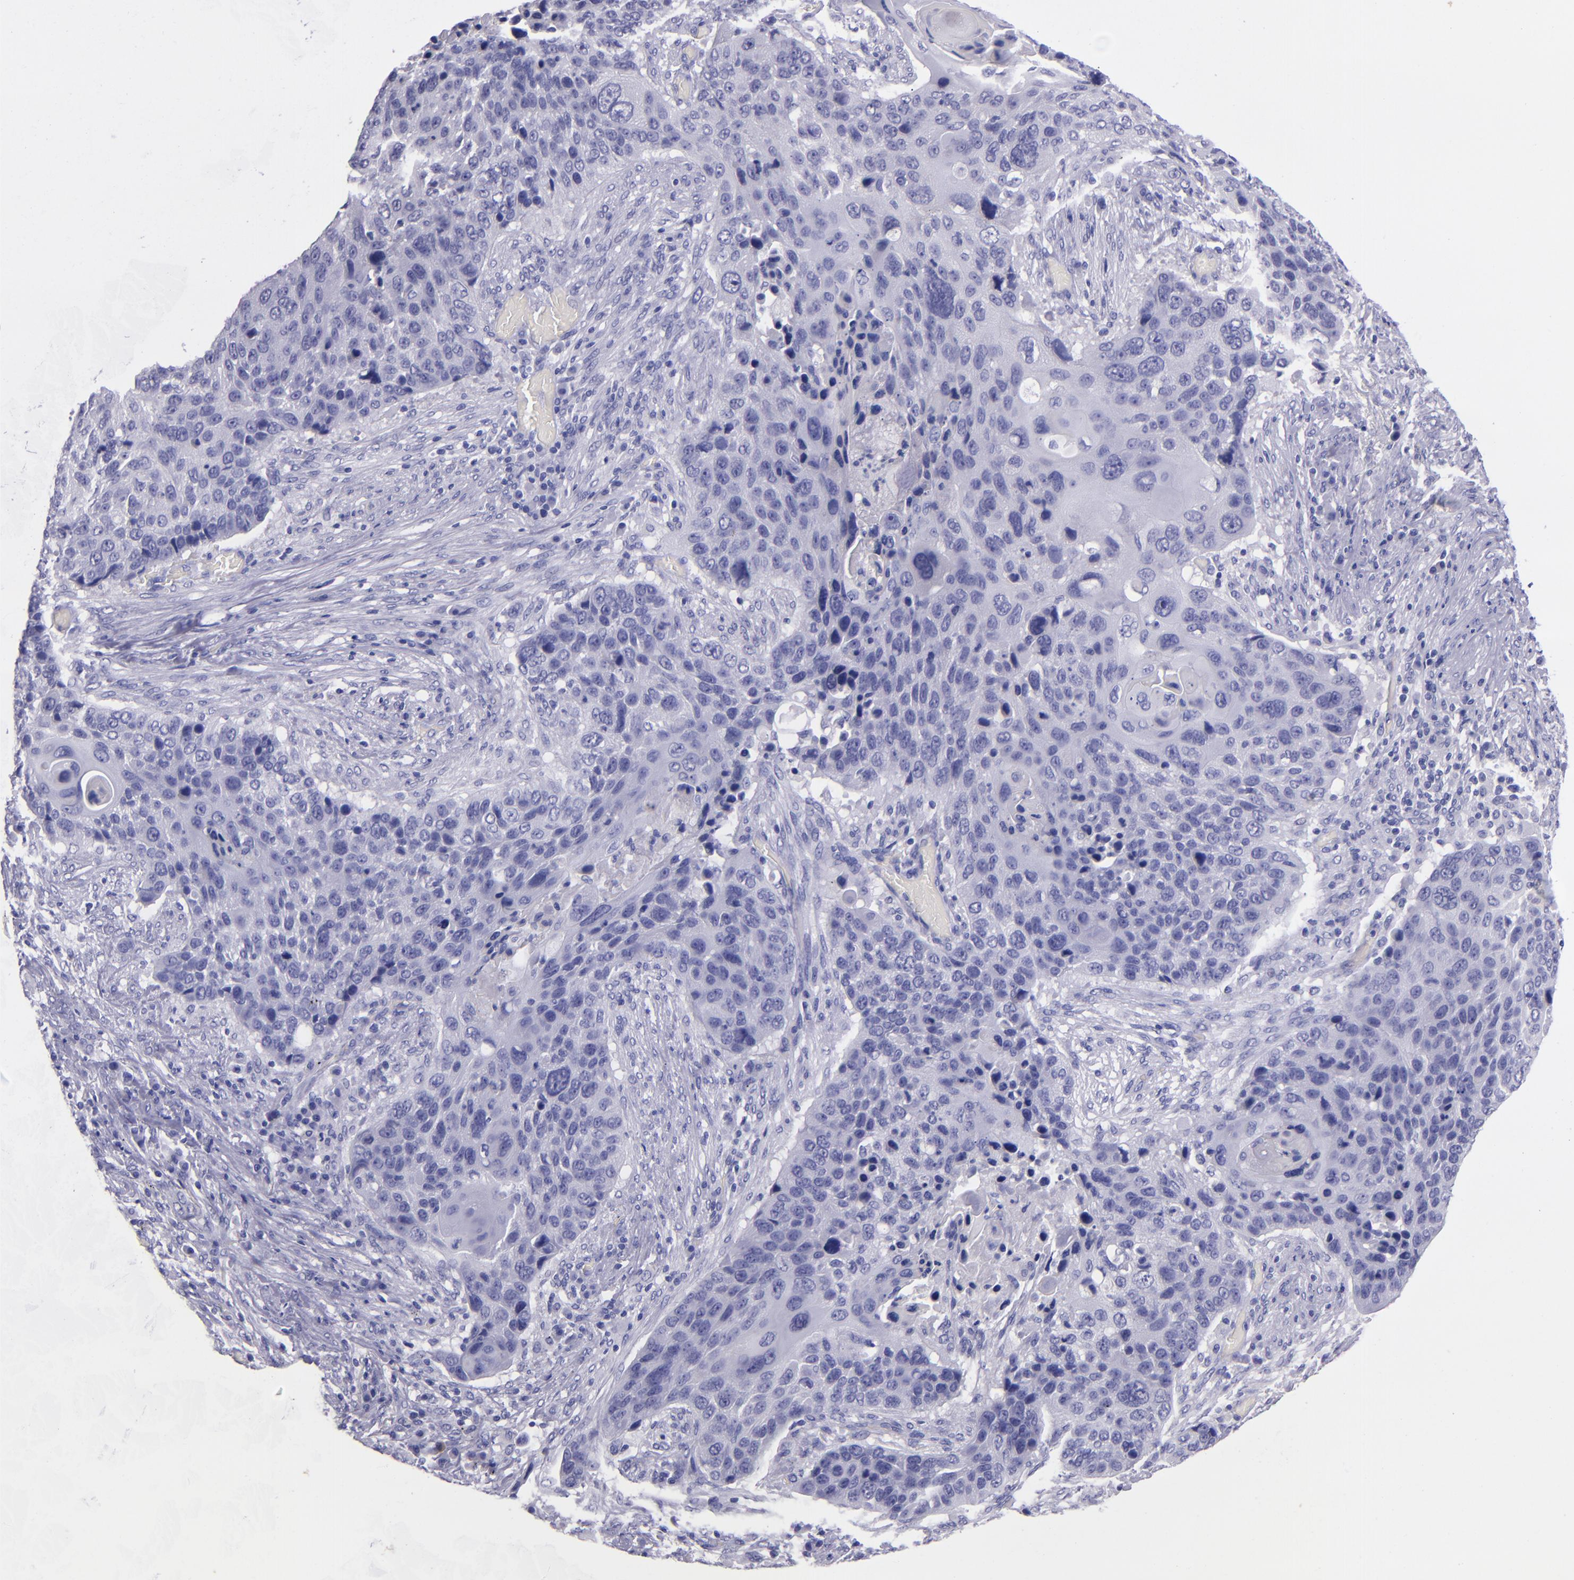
{"staining": {"intensity": "negative", "quantity": "none", "location": "none"}, "tissue": "lung cancer", "cell_type": "Tumor cells", "image_type": "cancer", "snomed": [{"axis": "morphology", "description": "Squamous cell carcinoma, NOS"}, {"axis": "topography", "description": "Lung"}], "caption": "There is no significant expression in tumor cells of lung squamous cell carcinoma.", "gene": "TNNT3", "patient": {"sex": "male", "age": 68}}